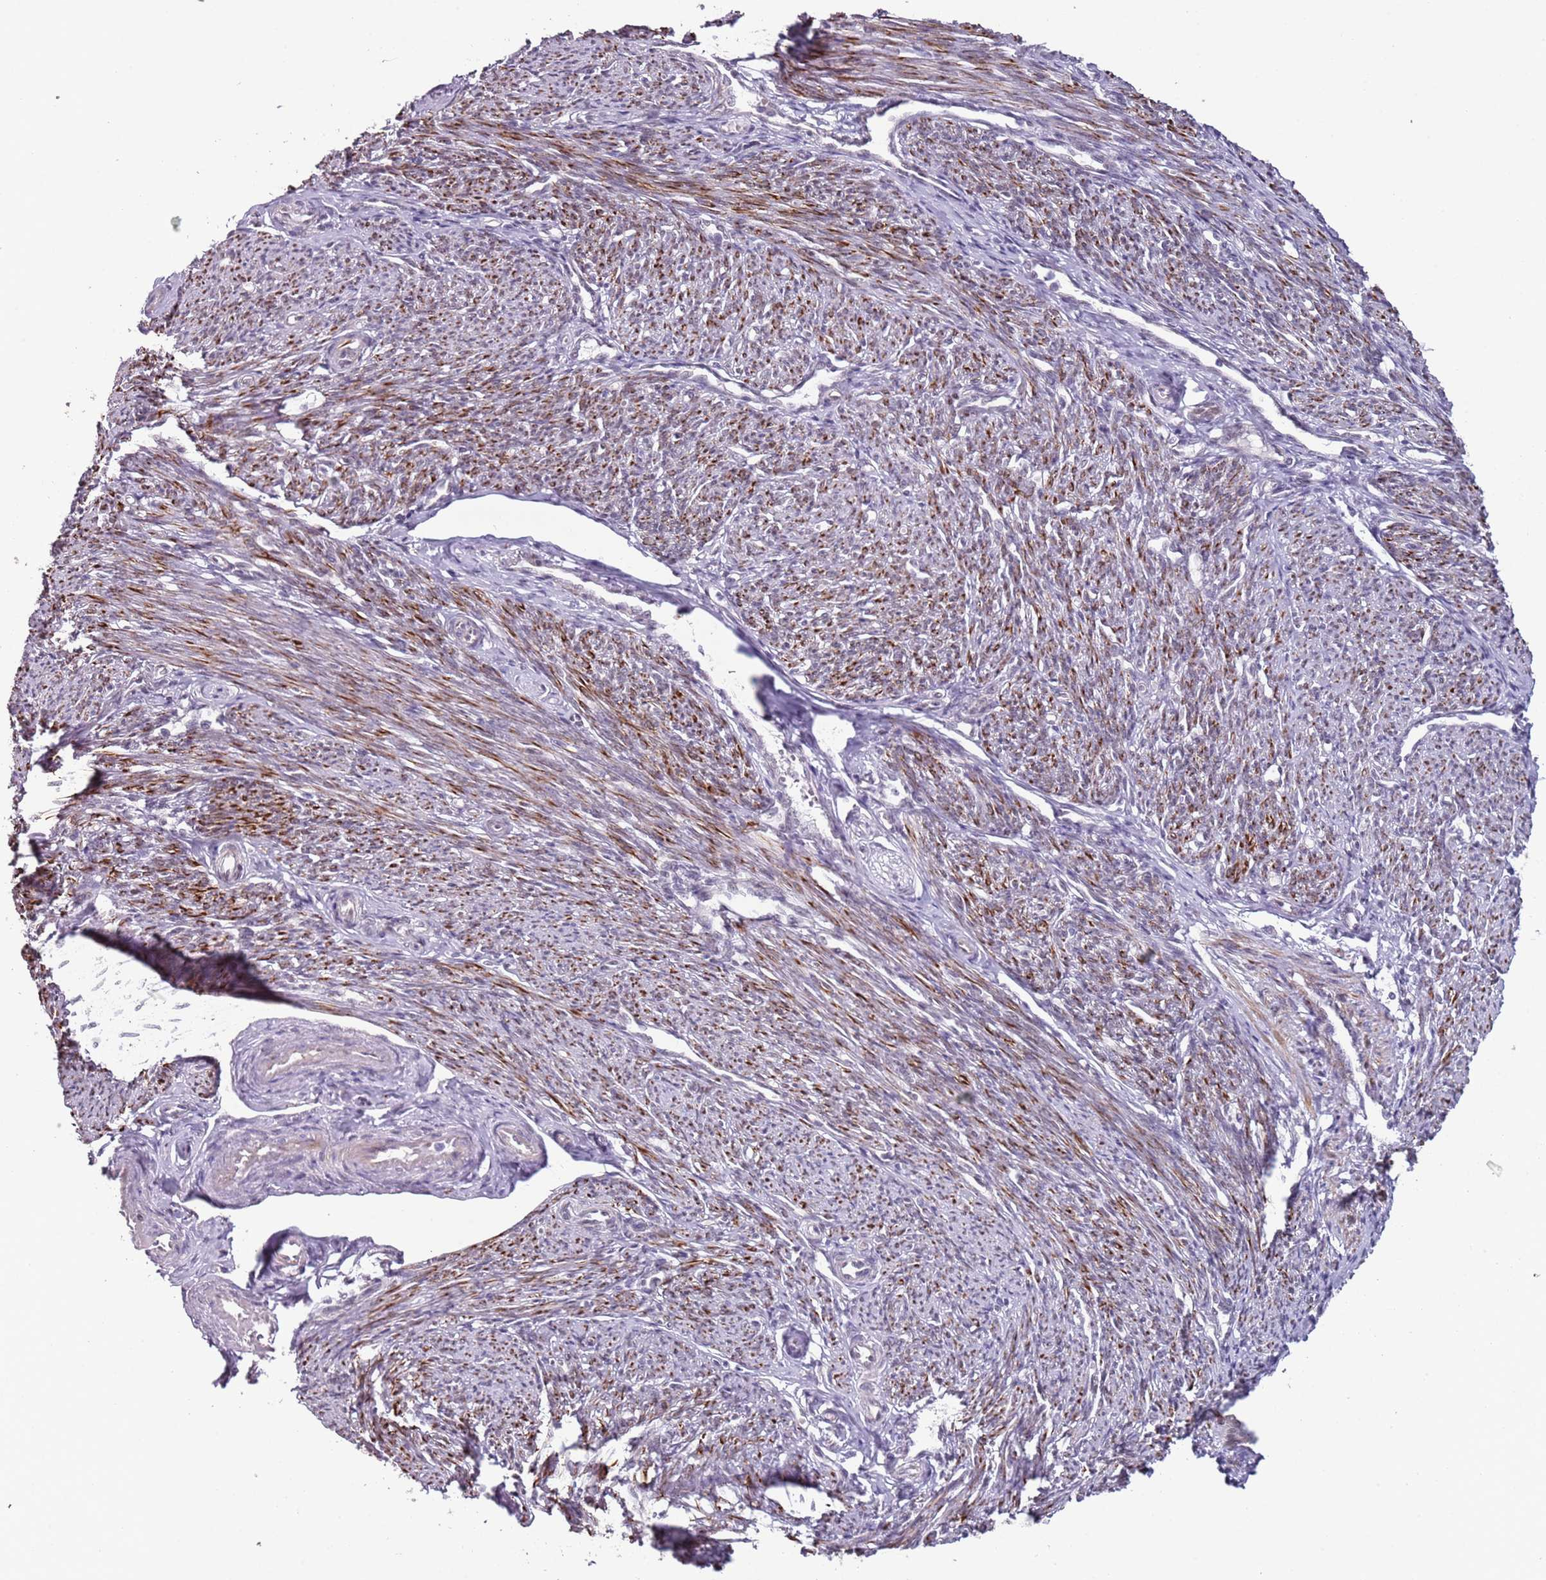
{"staining": {"intensity": "strong", "quantity": ">75%", "location": "cytoplasmic/membranous"}, "tissue": "smooth muscle", "cell_type": "Smooth muscle cells", "image_type": "normal", "snomed": [{"axis": "morphology", "description": "Normal tissue, NOS"}, {"axis": "topography", "description": "Smooth muscle"}, {"axis": "topography", "description": "Uterus"}], "caption": "Smooth muscle cells reveal strong cytoplasmic/membranous staining in about >75% of cells in normal smooth muscle.", "gene": "ENSG00000271254", "patient": {"sex": "female", "age": 59}}